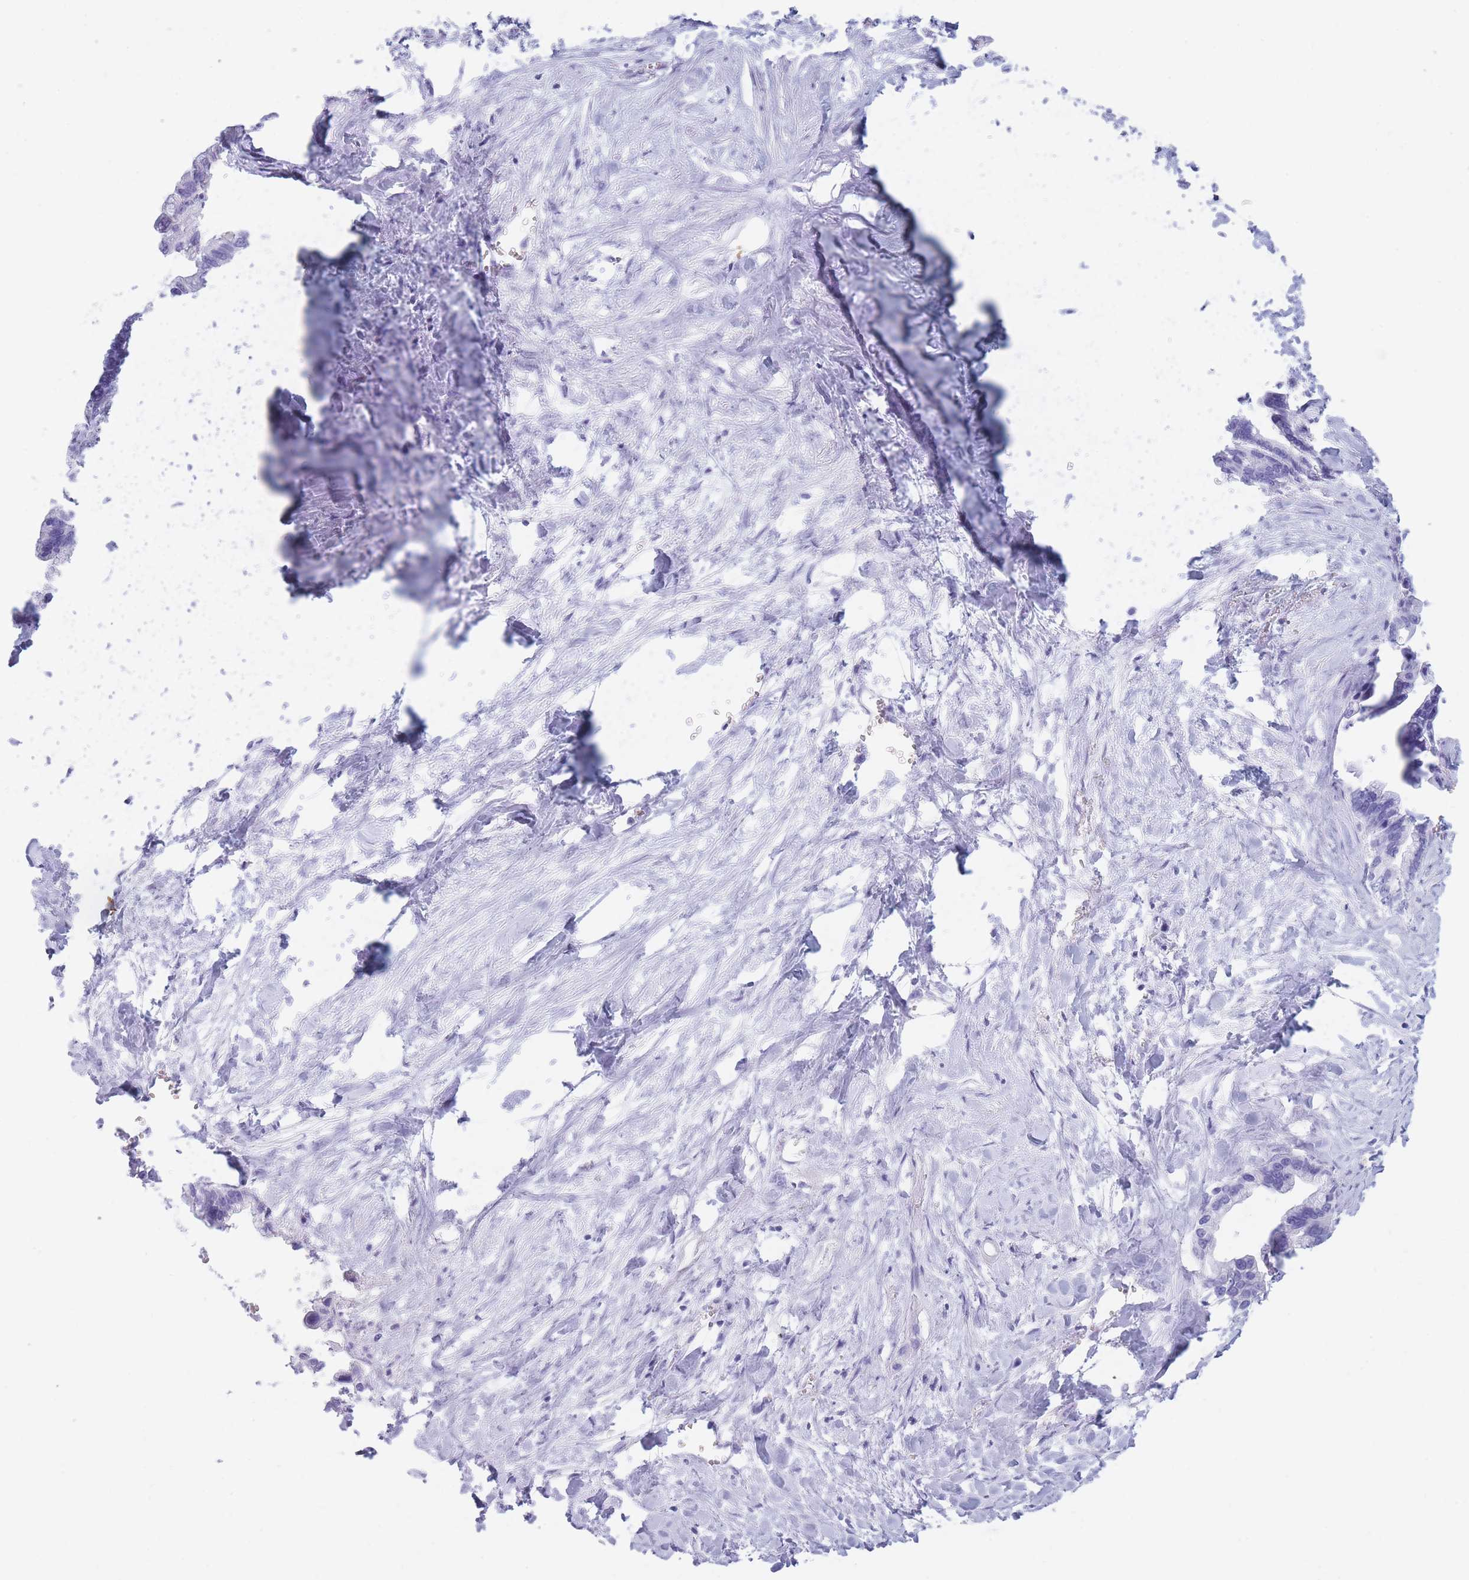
{"staining": {"intensity": "negative", "quantity": "none", "location": "none"}, "tissue": "pancreatic cancer", "cell_type": "Tumor cells", "image_type": "cancer", "snomed": [{"axis": "morphology", "description": "Adenocarcinoma, NOS"}, {"axis": "topography", "description": "Pancreas"}], "caption": "Protein analysis of adenocarcinoma (pancreatic) displays no significant expression in tumor cells. (DAB IHC with hematoxylin counter stain).", "gene": "TNFSF11", "patient": {"sex": "male", "age": 61}}